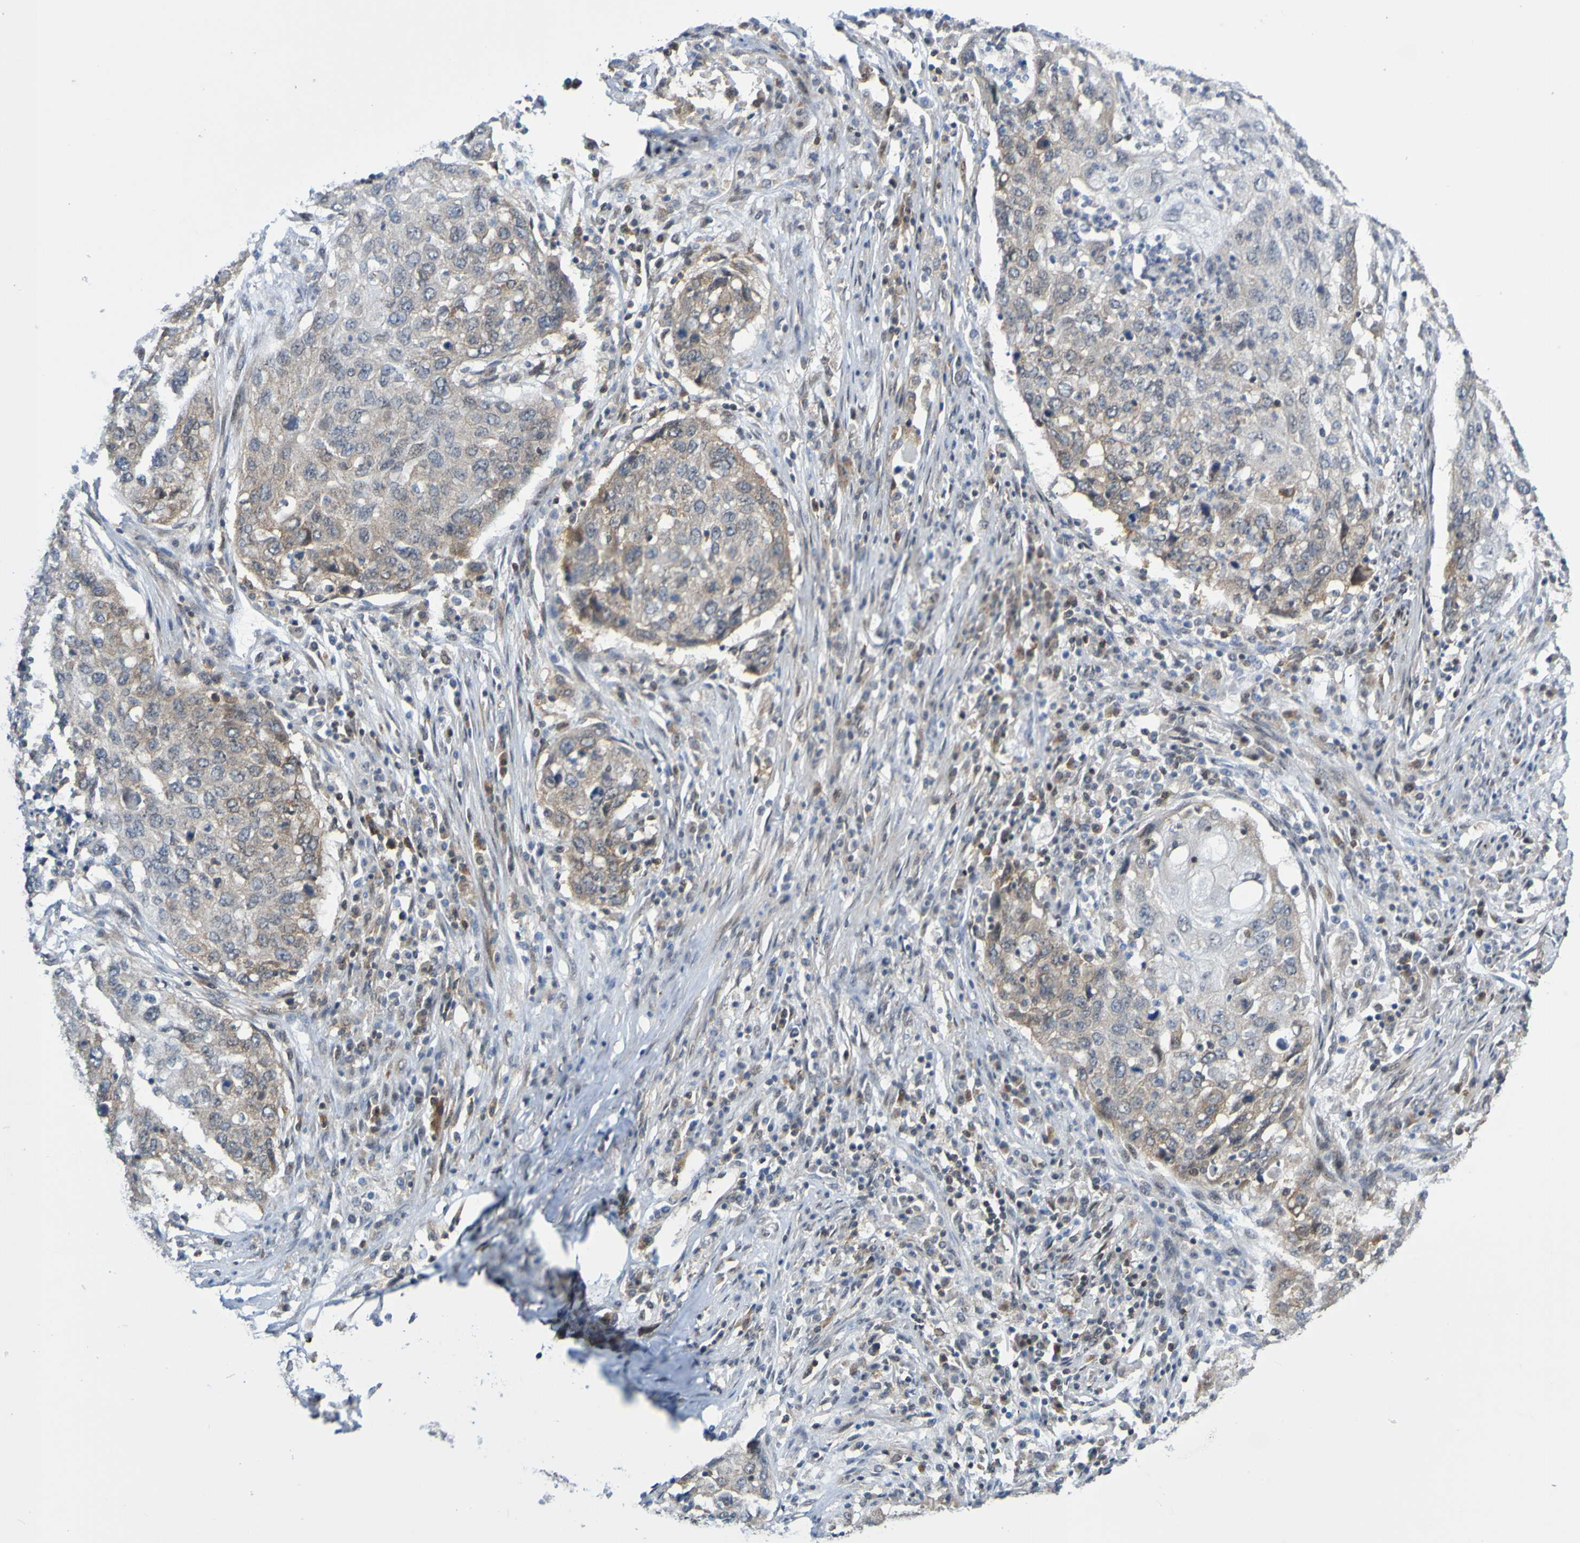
{"staining": {"intensity": "weak", "quantity": ">75%", "location": "cytoplasmic/membranous"}, "tissue": "lung cancer", "cell_type": "Tumor cells", "image_type": "cancer", "snomed": [{"axis": "morphology", "description": "Squamous cell carcinoma, NOS"}, {"axis": "topography", "description": "Lung"}], "caption": "A brown stain shows weak cytoplasmic/membranous staining of a protein in human squamous cell carcinoma (lung) tumor cells.", "gene": "ATIC", "patient": {"sex": "female", "age": 63}}